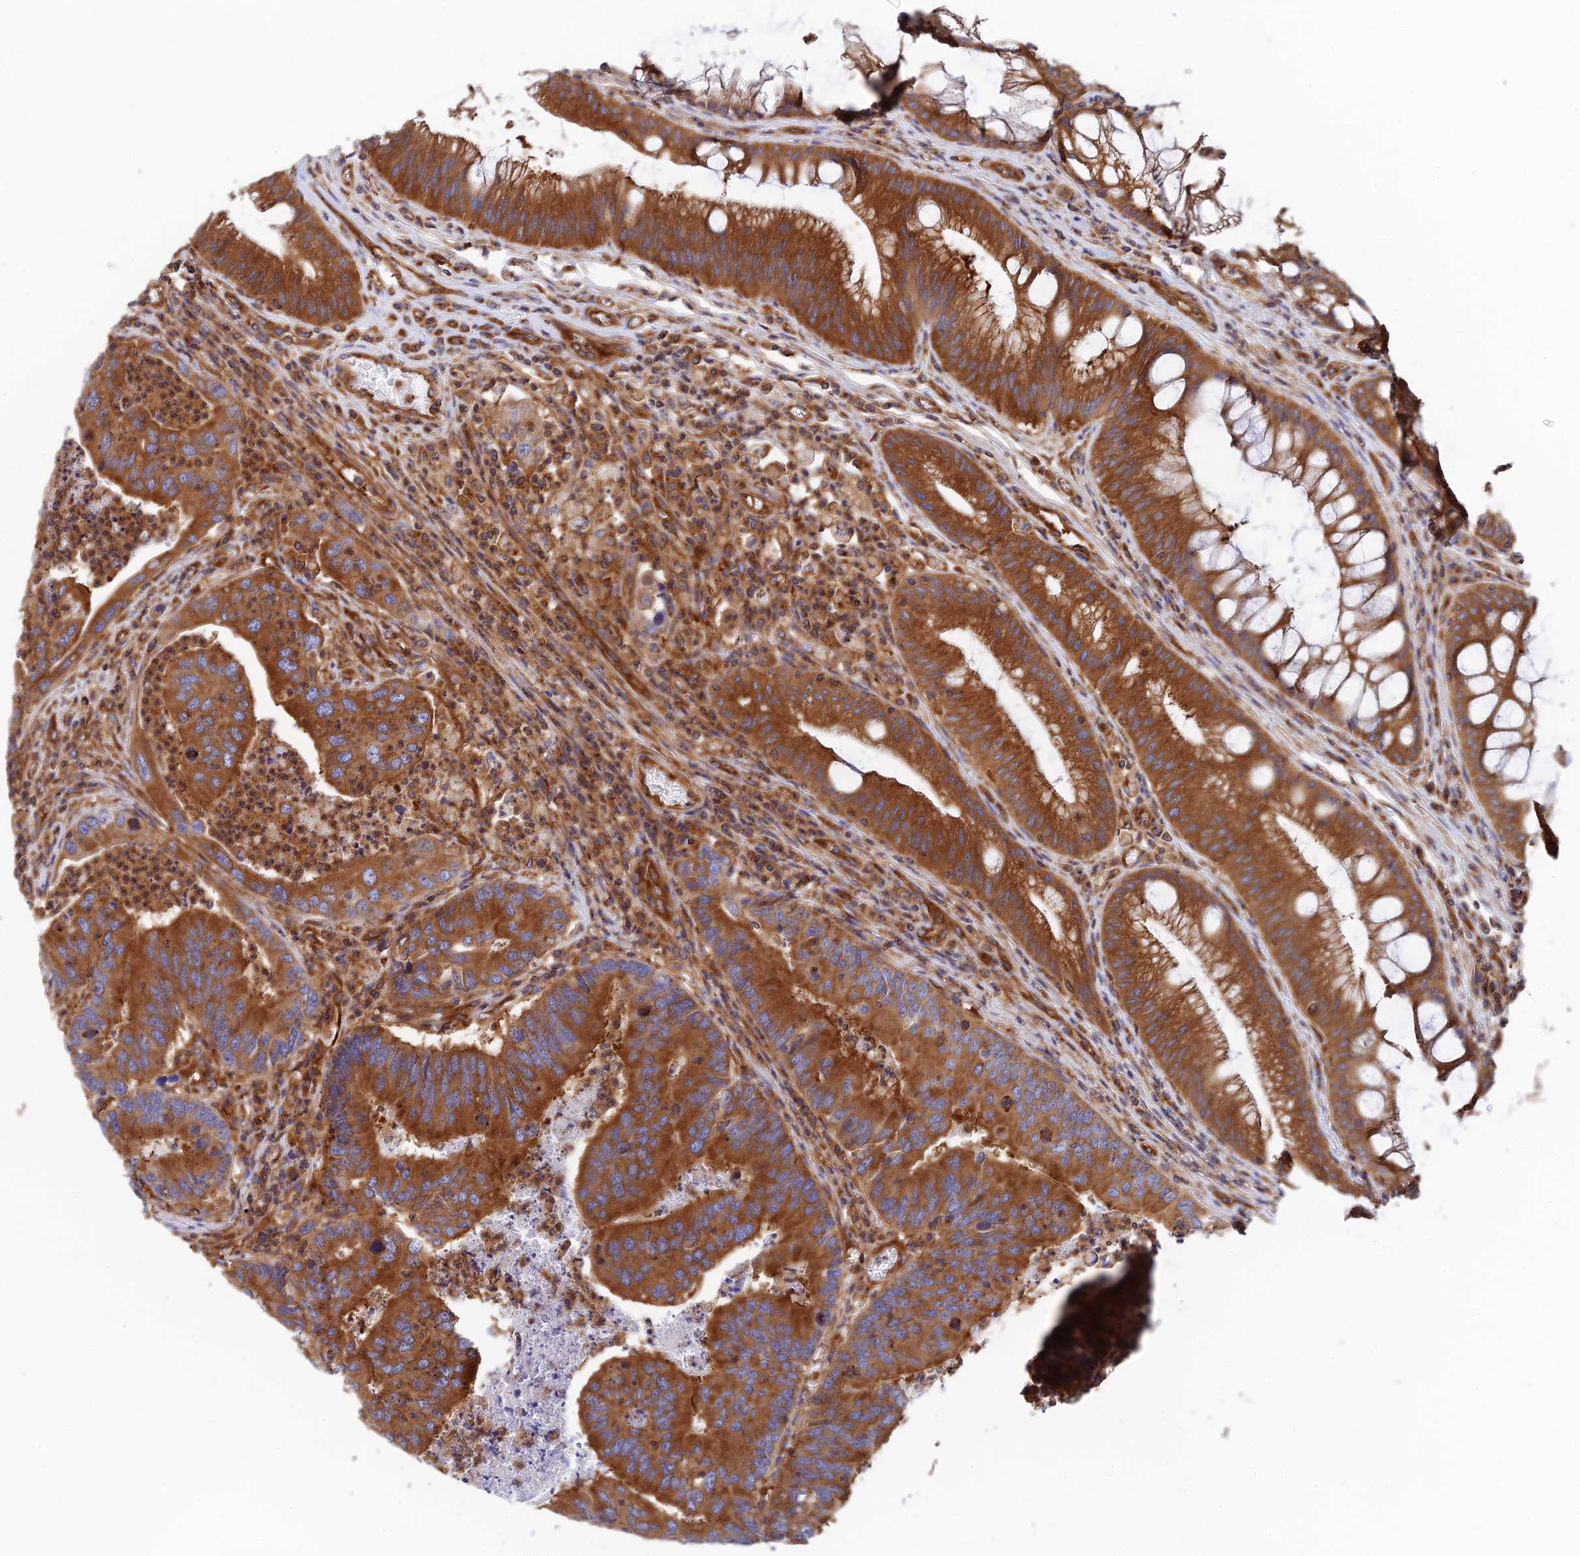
{"staining": {"intensity": "strong", "quantity": ">75%", "location": "cytoplasmic/membranous"}, "tissue": "colorectal cancer", "cell_type": "Tumor cells", "image_type": "cancer", "snomed": [{"axis": "morphology", "description": "Adenocarcinoma, NOS"}, {"axis": "topography", "description": "Colon"}], "caption": "Colorectal adenocarcinoma tissue demonstrates strong cytoplasmic/membranous staining in about >75% of tumor cells", "gene": "DCTN2", "patient": {"sex": "female", "age": 67}}